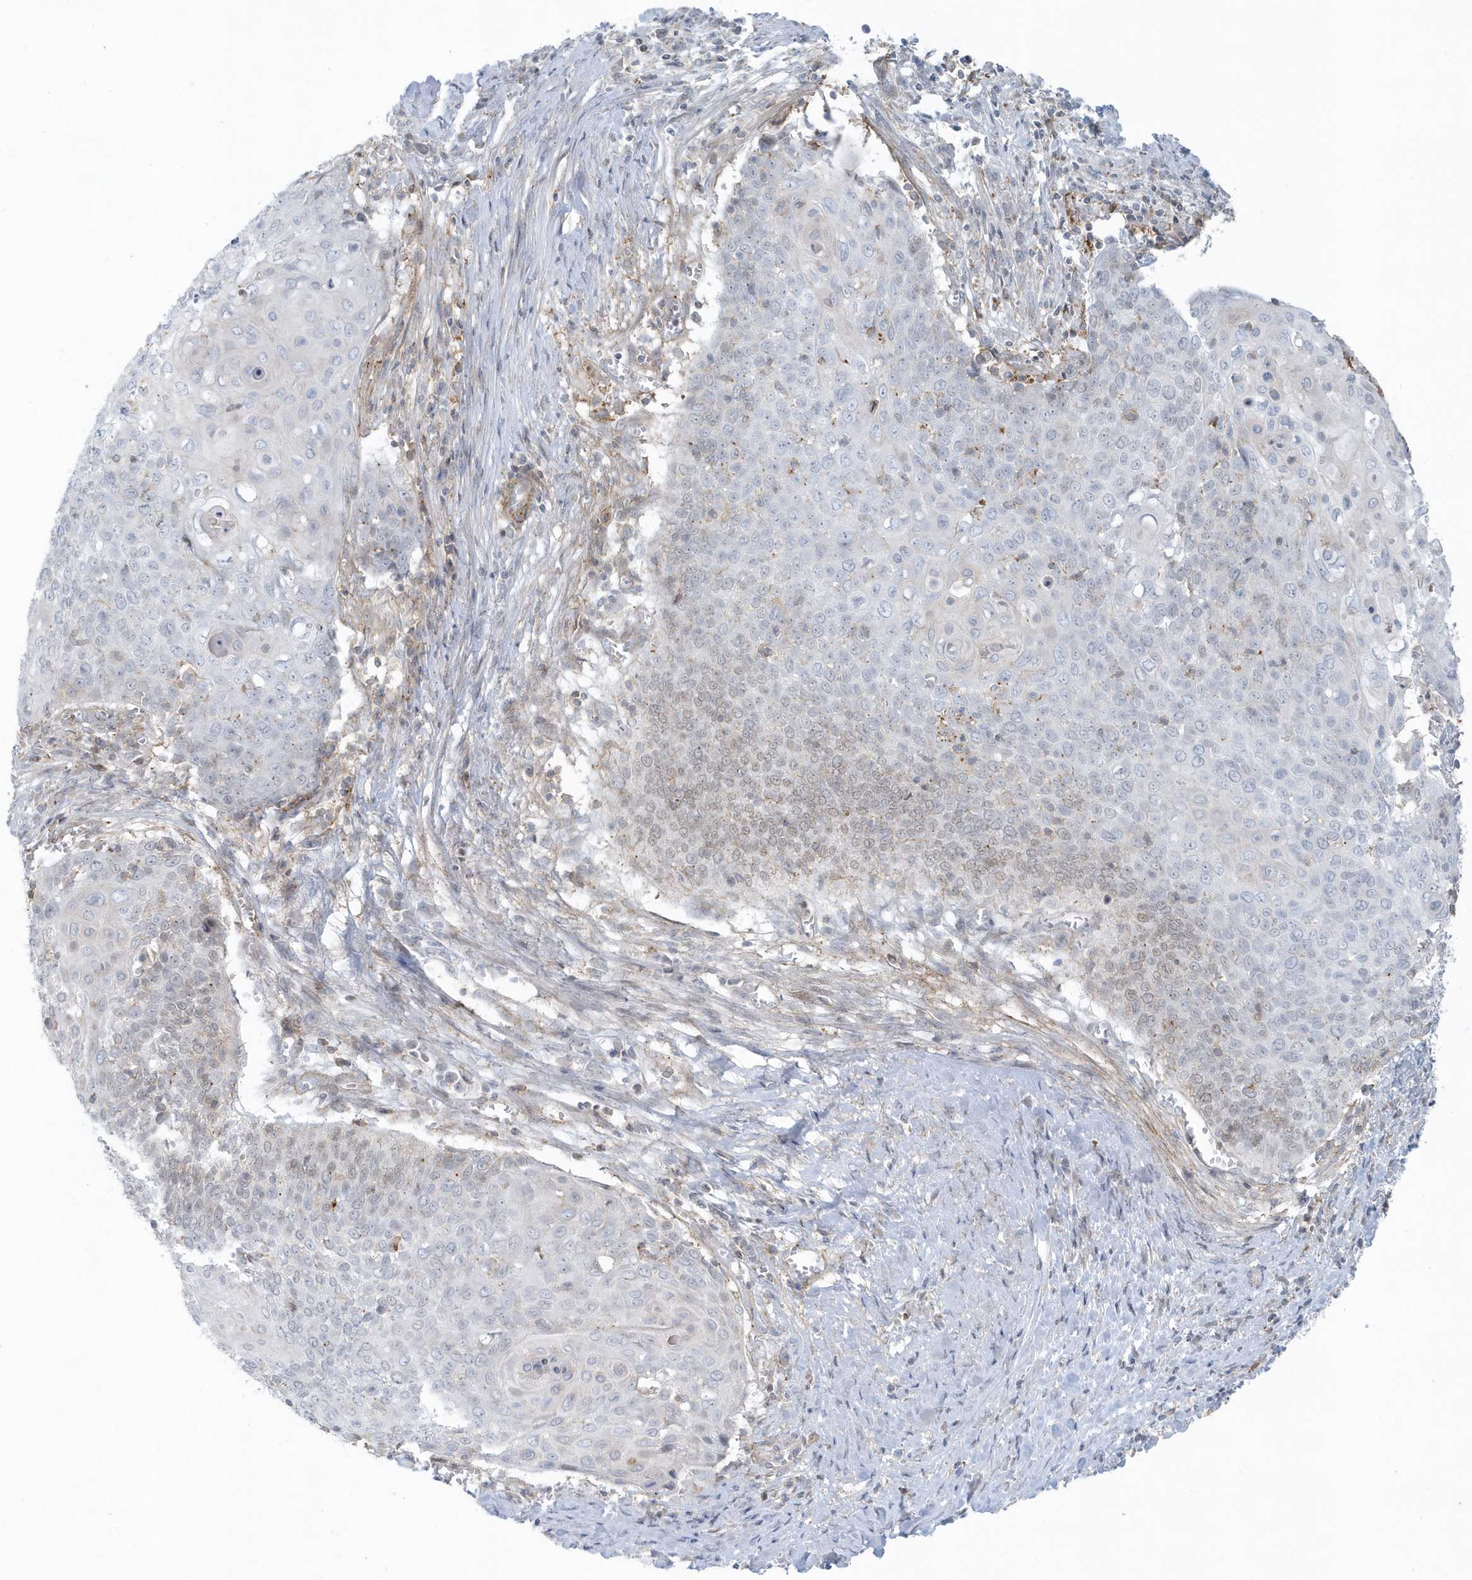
{"staining": {"intensity": "negative", "quantity": "none", "location": "none"}, "tissue": "cervical cancer", "cell_type": "Tumor cells", "image_type": "cancer", "snomed": [{"axis": "morphology", "description": "Squamous cell carcinoma, NOS"}, {"axis": "topography", "description": "Cervix"}], "caption": "The immunohistochemistry (IHC) micrograph has no significant staining in tumor cells of cervical cancer (squamous cell carcinoma) tissue.", "gene": "CACNB2", "patient": {"sex": "female", "age": 39}}